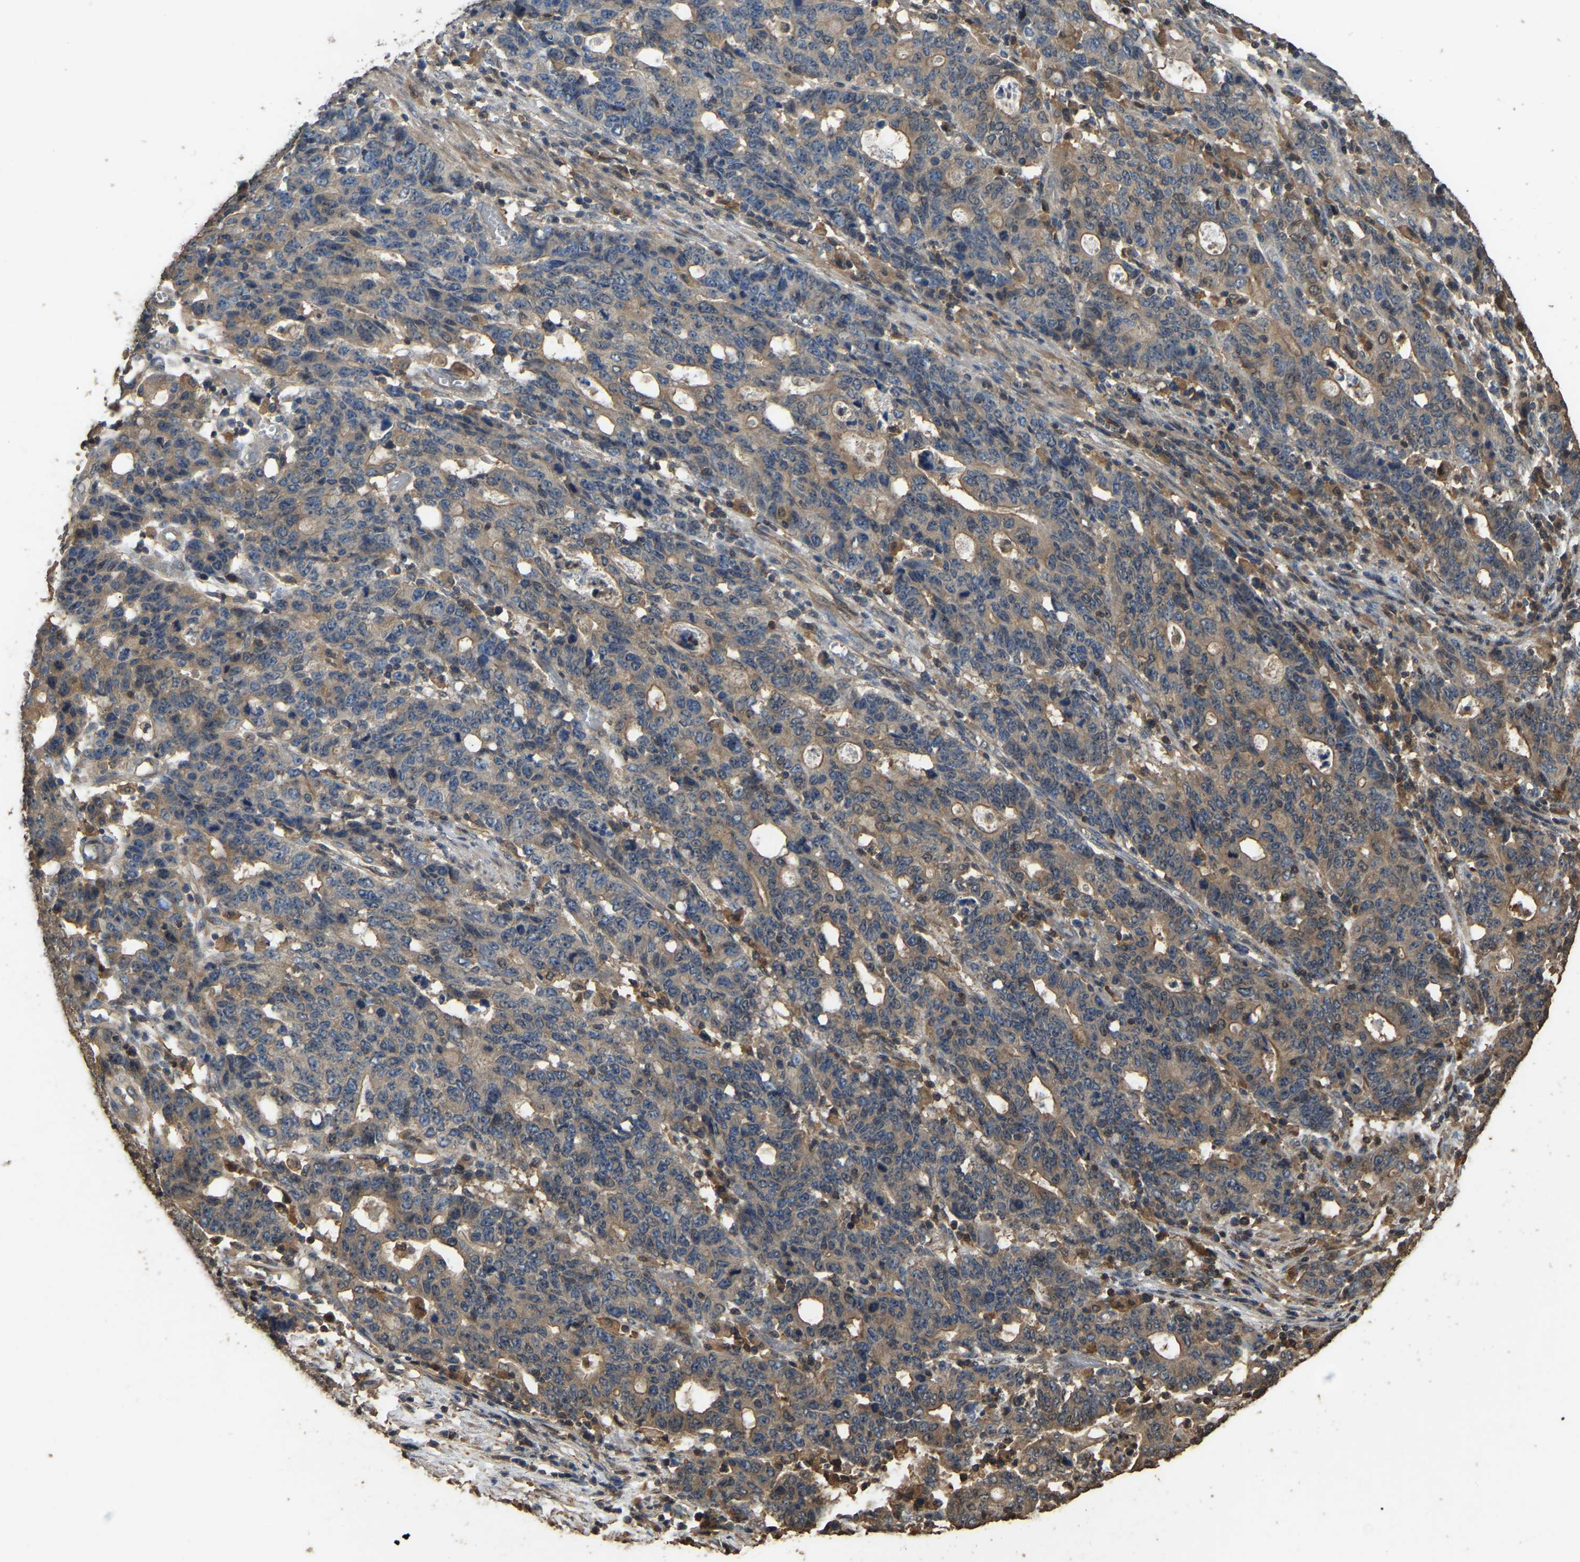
{"staining": {"intensity": "weak", "quantity": ">75%", "location": "cytoplasmic/membranous"}, "tissue": "stomach cancer", "cell_type": "Tumor cells", "image_type": "cancer", "snomed": [{"axis": "morphology", "description": "Adenocarcinoma, NOS"}, {"axis": "topography", "description": "Stomach, upper"}], "caption": "Stomach cancer was stained to show a protein in brown. There is low levels of weak cytoplasmic/membranous positivity in about >75% of tumor cells.", "gene": "FHIT", "patient": {"sex": "male", "age": 69}}